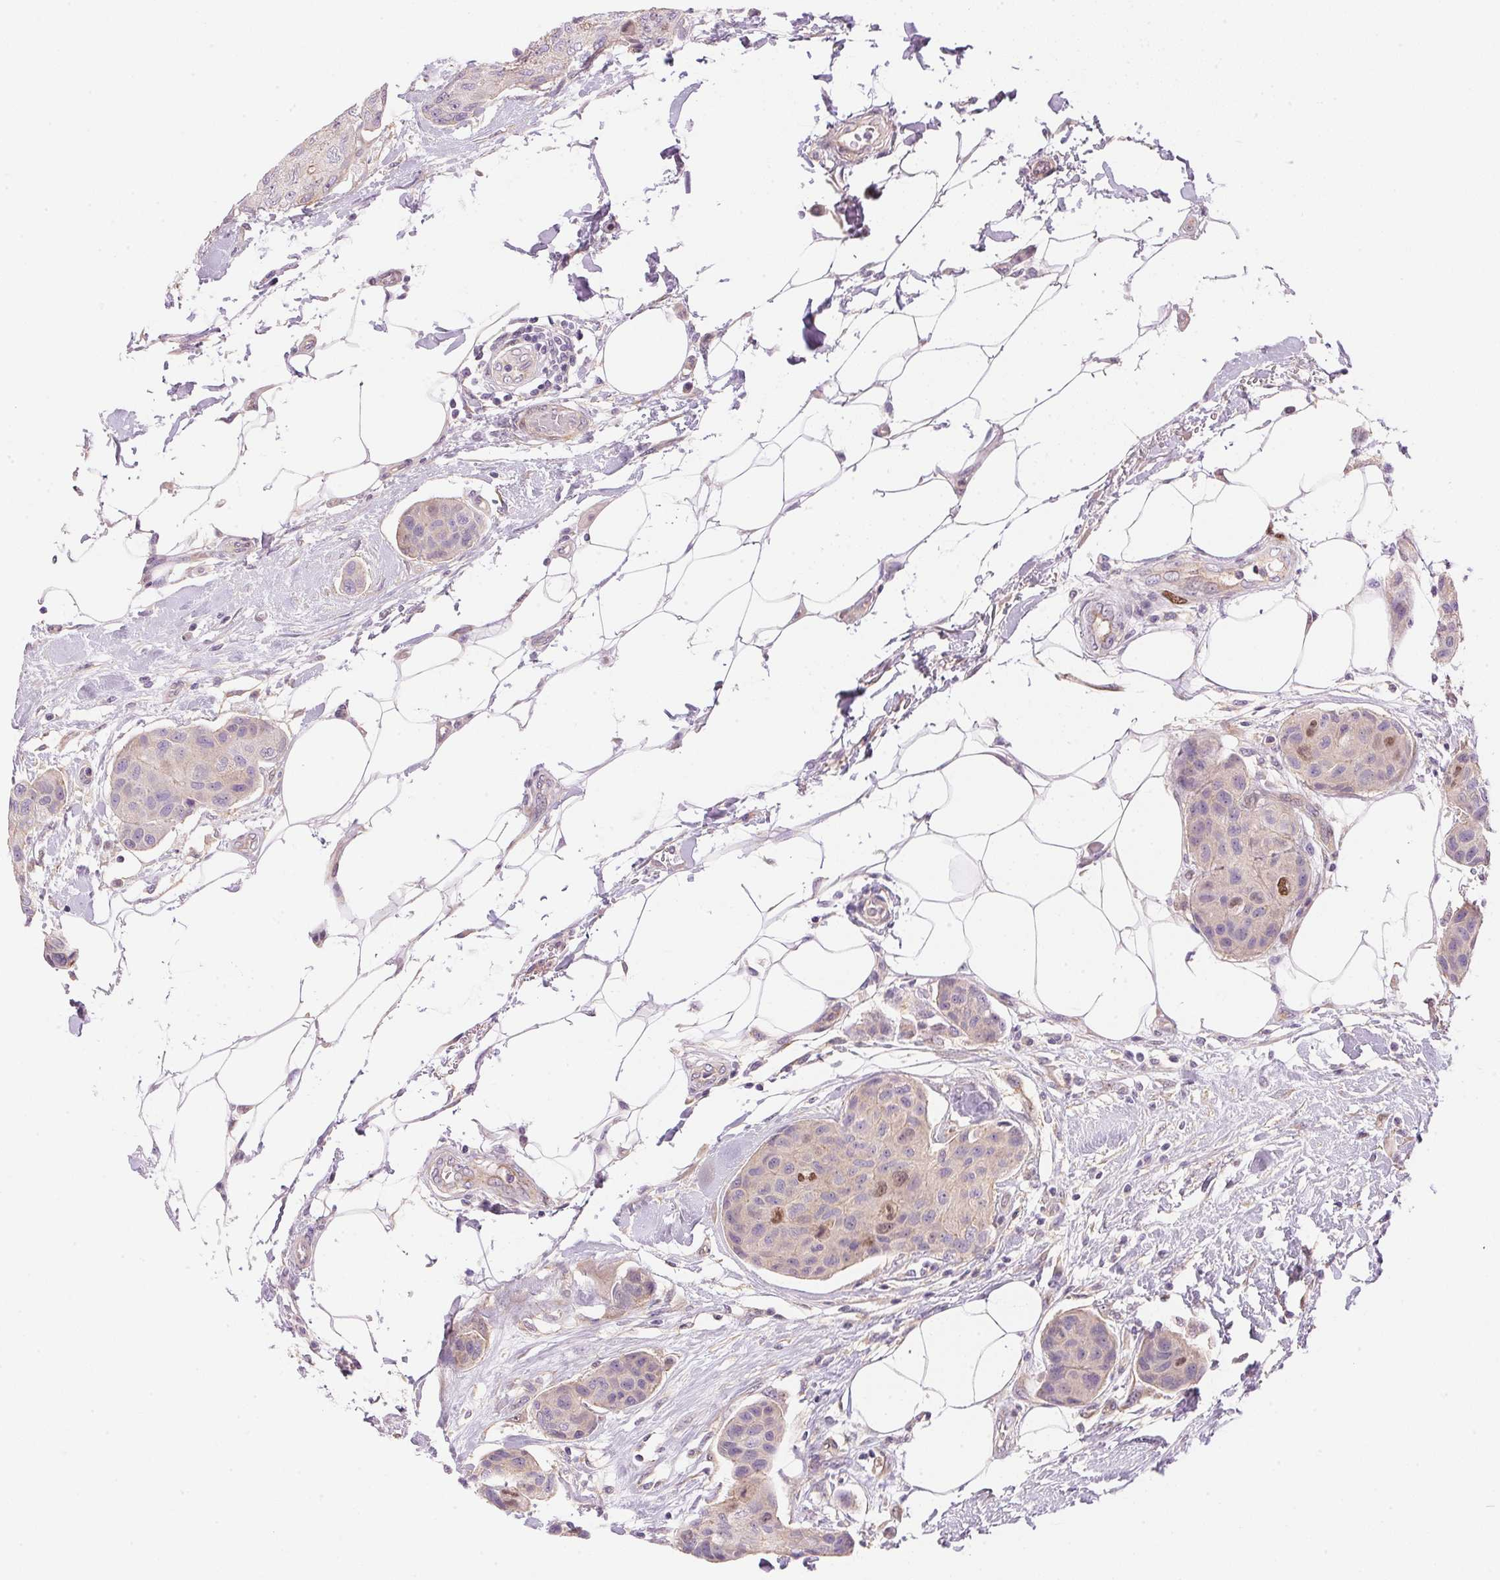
{"staining": {"intensity": "moderate", "quantity": "<25%", "location": "nuclear"}, "tissue": "breast cancer", "cell_type": "Tumor cells", "image_type": "cancer", "snomed": [{"axis": "morphology", "description": "Duct carcinoma"}, {"axis": "topography", "description": "Breast"}, {"axis": "topography", "description": "Lymph node"}], "caption": "A histopathology image of breast cancer (intraductal carcinoma) stained for a protein exhibits moderate nuclear brown staining in tumor cells. (Brightfield microscopy of DAB IHC at high magnification).", "gene": "SMTN", "patient": {"sex": "female", "age": 80}}